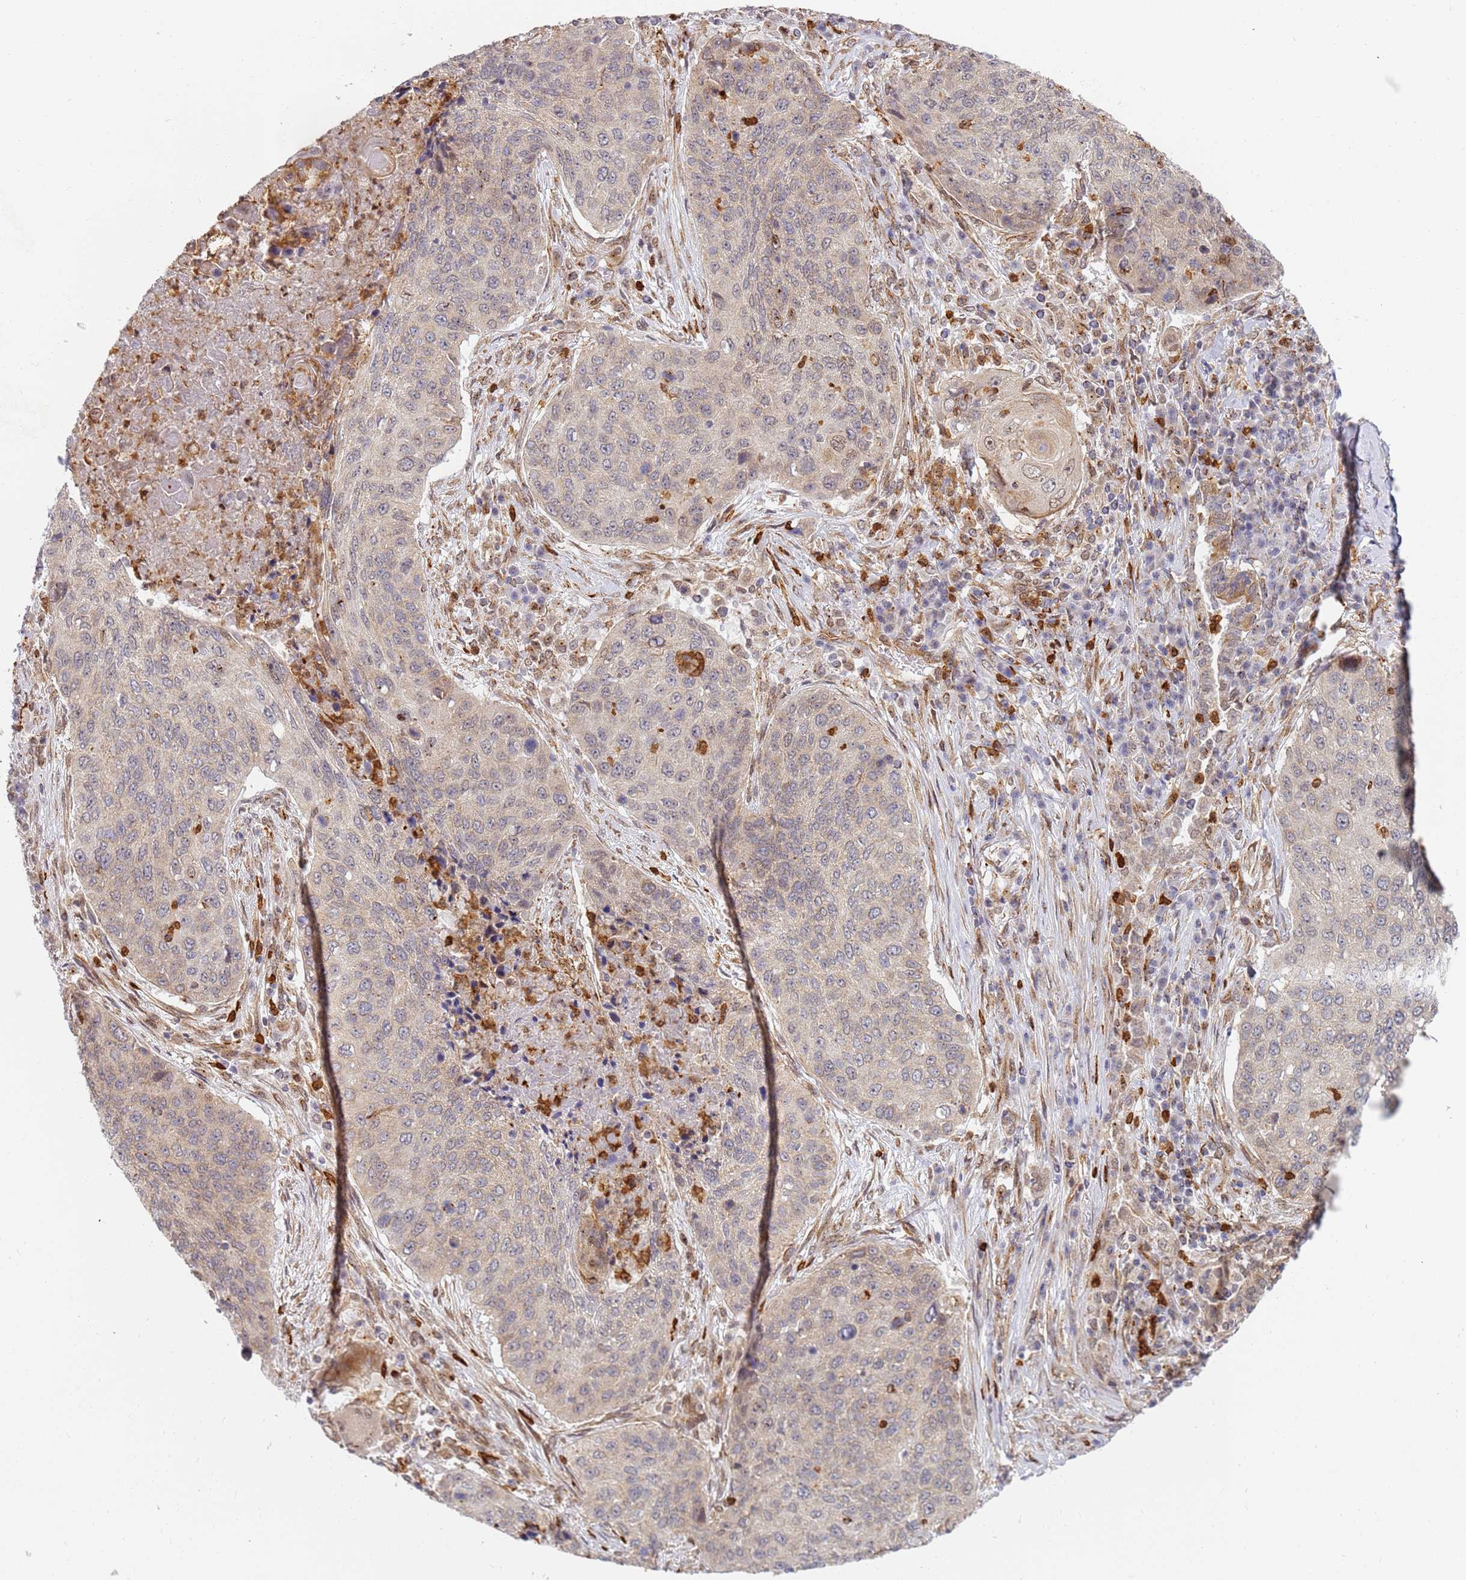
{"staining": {"intensity": "weak", "quantity": "25%-75%", "location": "cytoplasmic/membranous"}, "tissue": "lung cancer", "cell_type": "Tumor cells", "image_type": "cancer", "snomed": [{"axis": "morphology", "description": "Squamous cell carcinoma, NOS"}, {"axis": "topography", "description": "Lung"}], "caption": "Immunohistochemical staining of human lung cancer (squamous cell carcinoma) displays weak cytoplasmic/membranous protein staining in approximately 25%-75% of tumor cells. Nuclei are stained in blue.", "gene": "CEP170", "patient": {"sex": "female", "age": 63}}